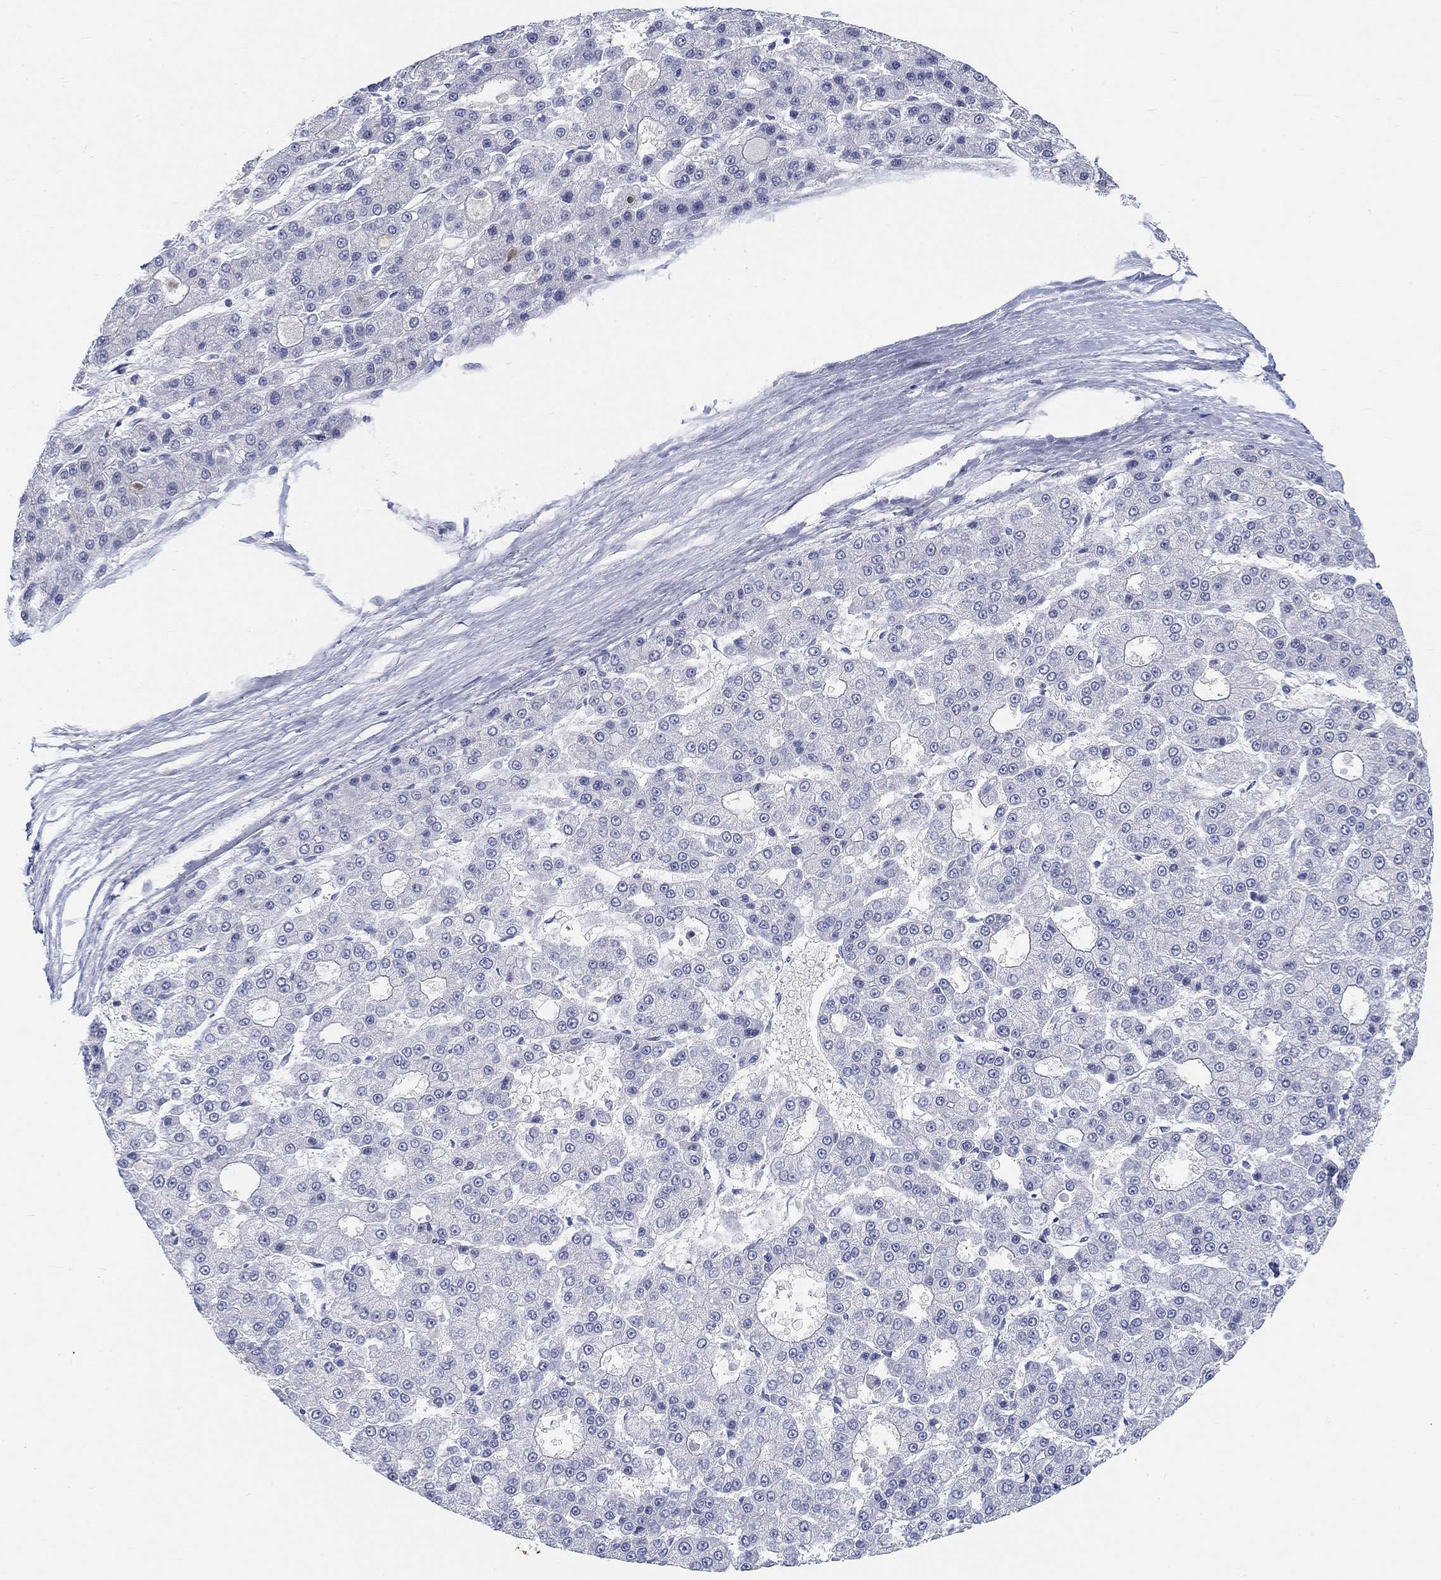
{"staining": {"intensity": "negative", "quantity": "none", "location": "none"}, "tissue": "liver cancer", "cell_type": "Tumor cells", "image_type": "cancer", "snomed": [{"axis": "morphology", "description": "Carcinoma, Hepatocellular, NOS"}, {"axis": "topography", "description": "Liver"}], "caption": "DAB (3,3'-diaminobenzidine) immunohistochemical staining of human liver hepatocellular carcinoma exhibits no significant expression in tumor cells. (DAB immunohistochemistry visualized using brightfield microscopy, high magnification).", "gene": "SNTG2", "patient": {"sex": "male", "age": 70}}